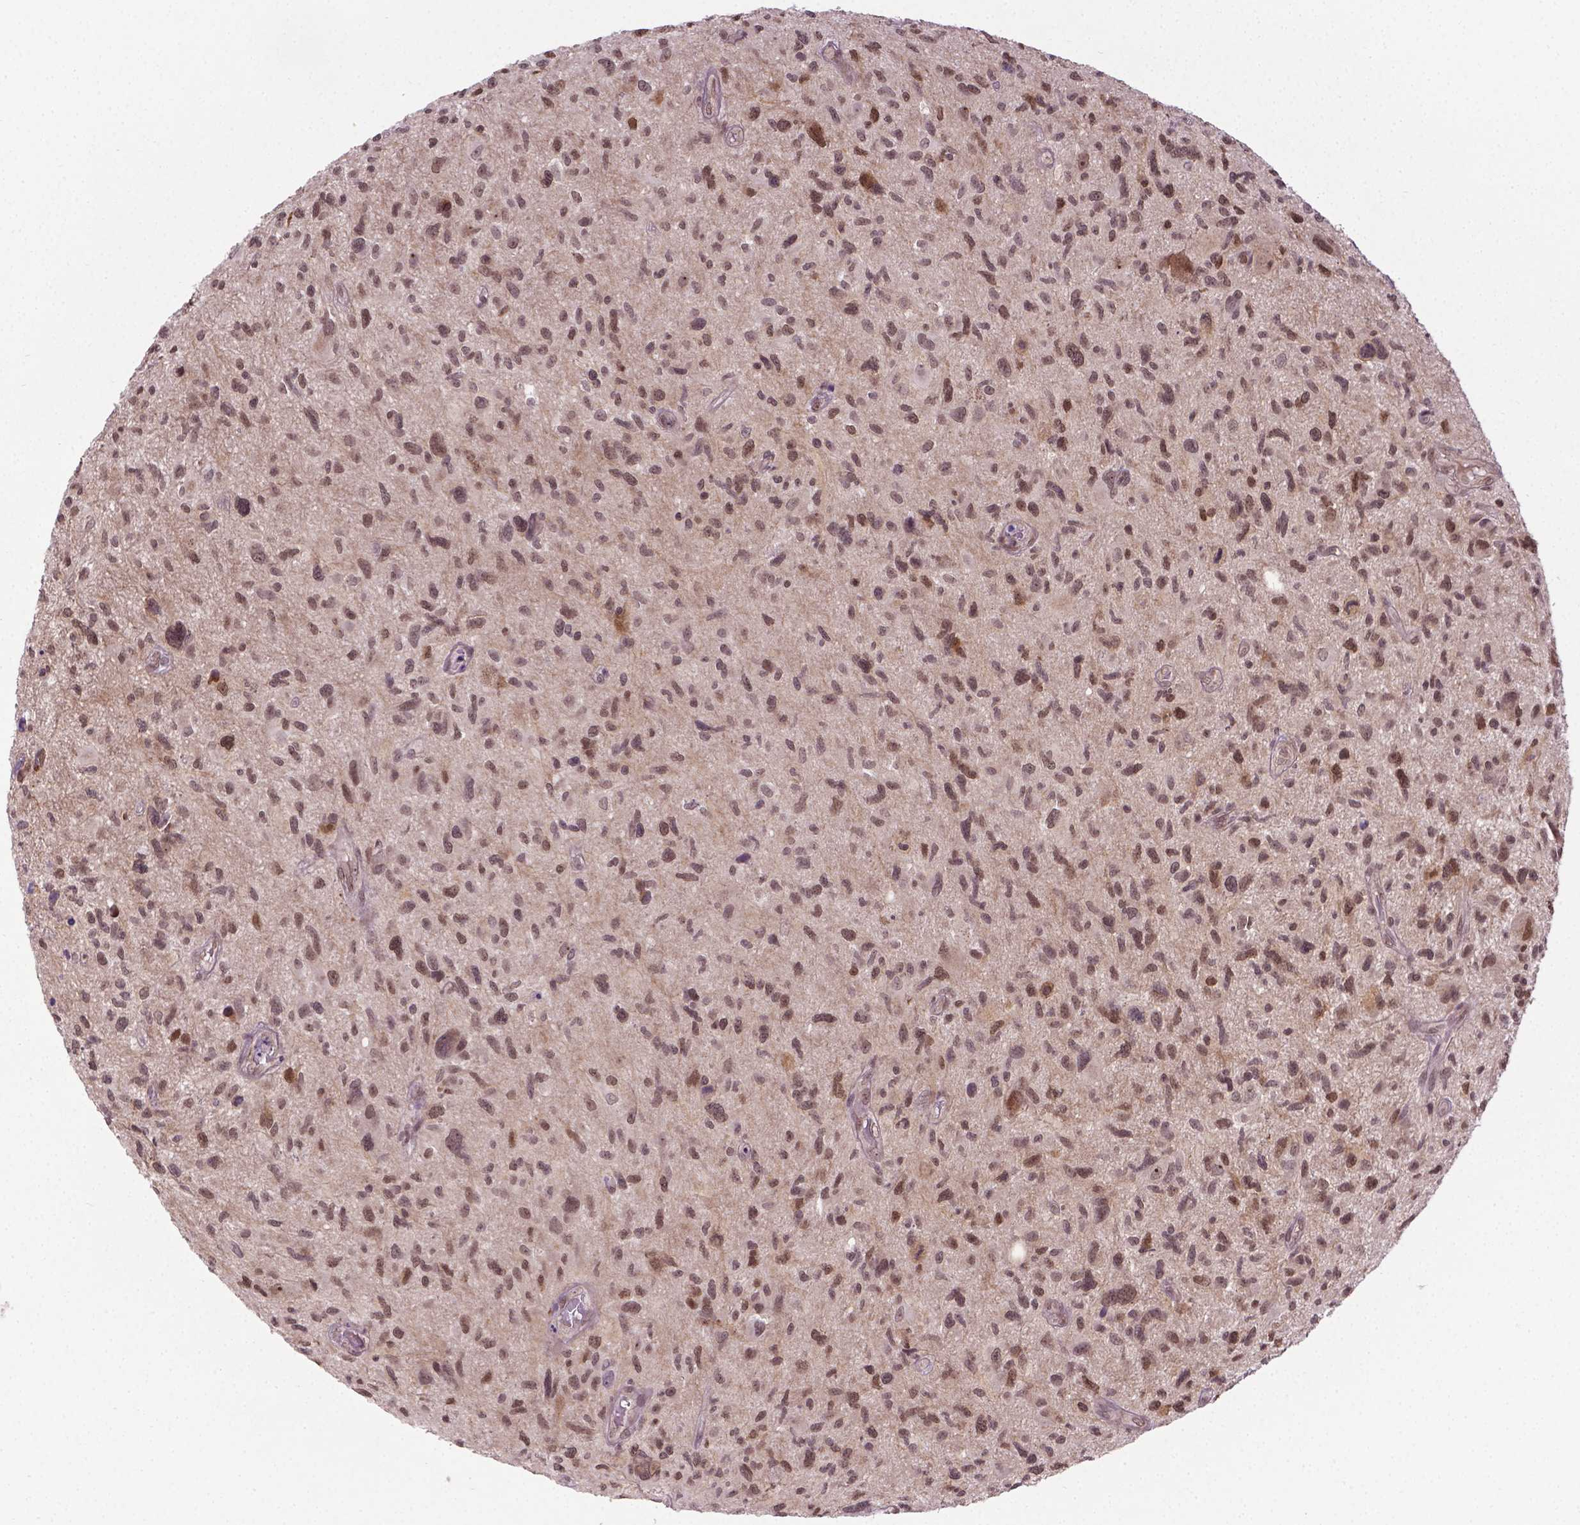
{"staining": {"intensity": "moderate", "quantity": ">75%", "location": "nuclear"}, "tissue": "glioma", "cell_type": "Tumor cells", "image_type": "cancer", "snomed": [{"axis": "morphology", "description": "Glioma, malignant, NOS"}, {"axis": "morphology", "description": "Glioma, malignant, High grade"}, {"axis": "topography", "description": "Brain"}], "caption": "Protein expression analysis of malignant glioma demonstrates moderate nuclear expression in approximately >75% of tumor cells.", "gene": "ANKRD54", "patient": {"sex": "female", "age": 71}}